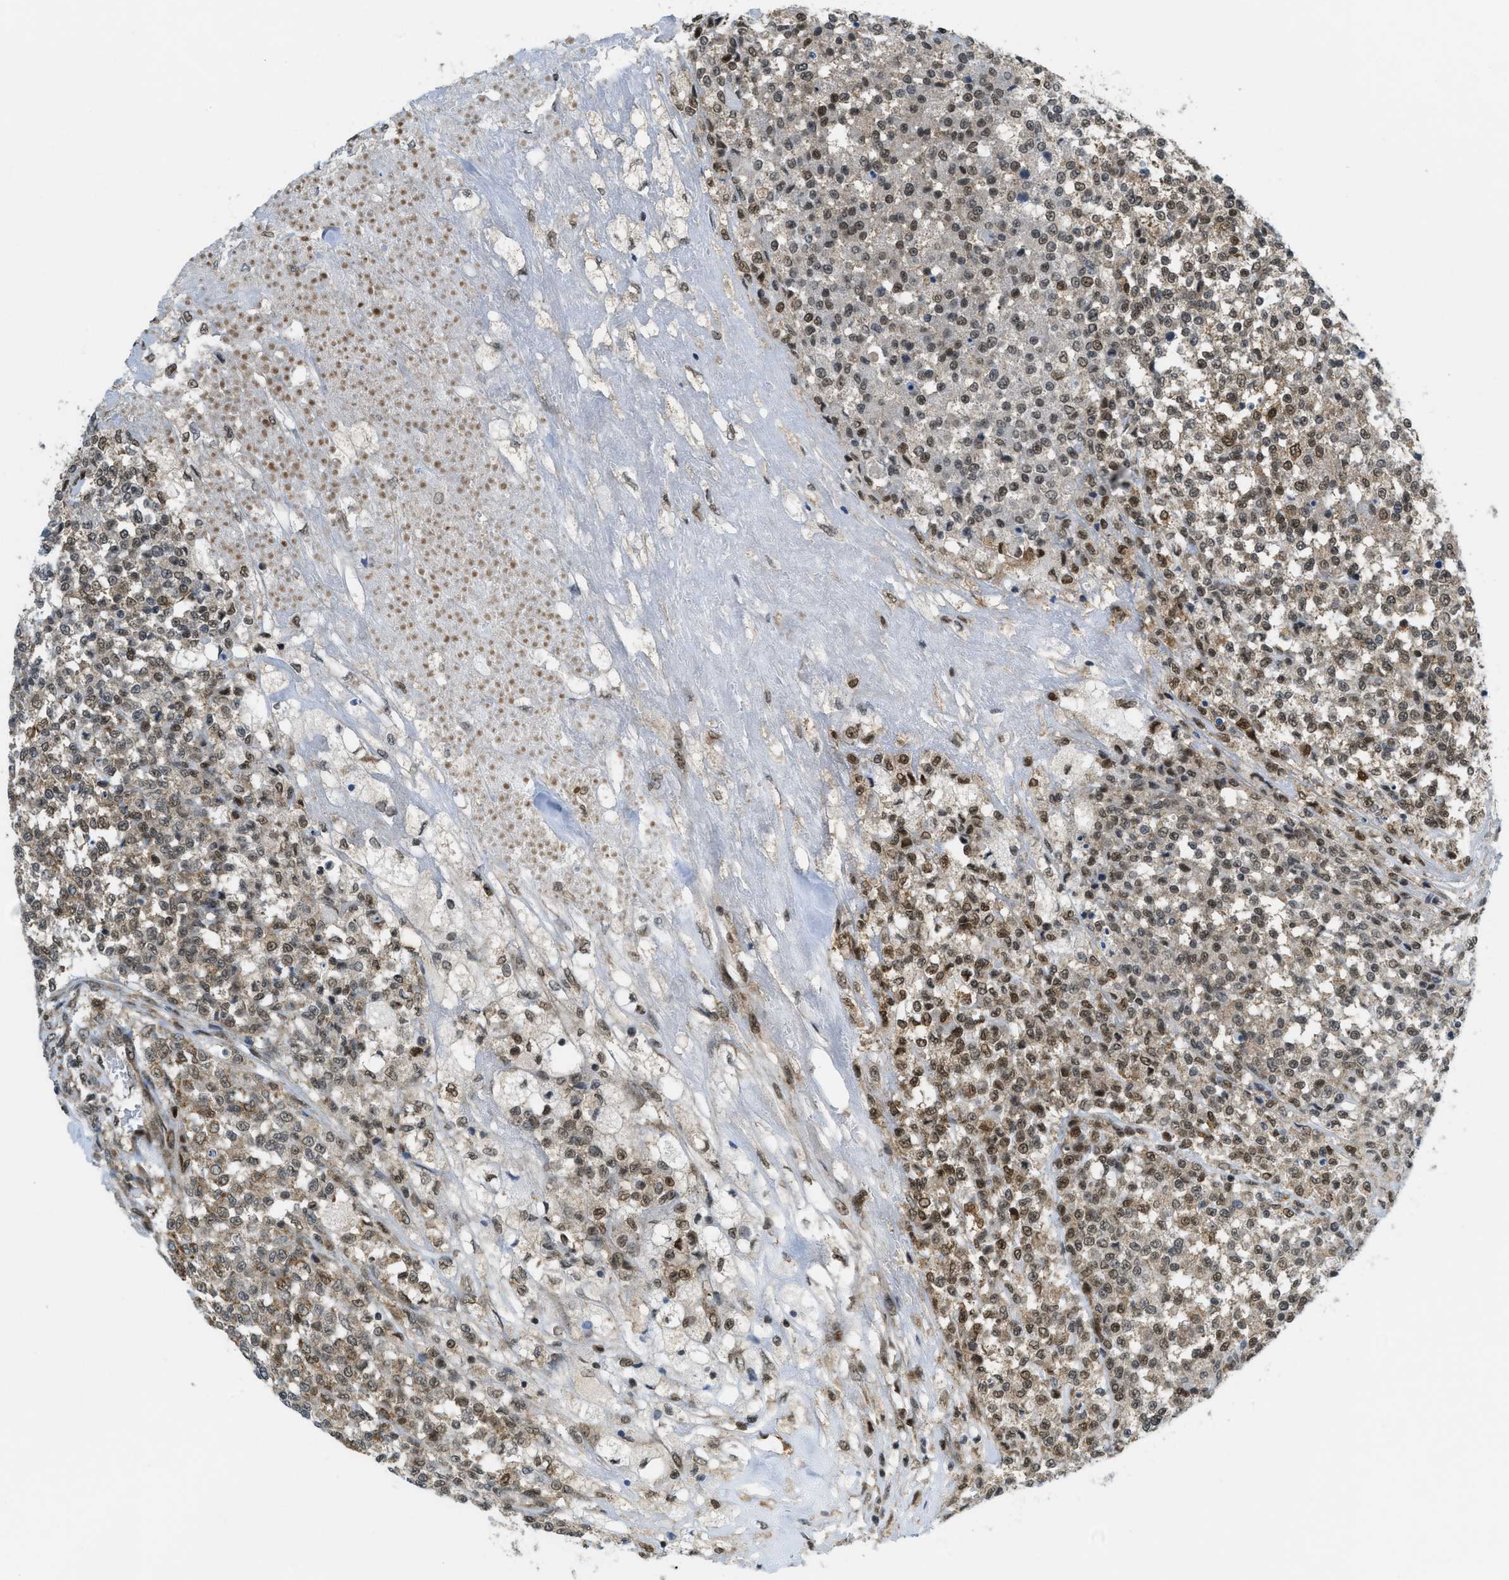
{"staining": {"intensity": "moderate", "quantity": ">75%", "location": "nuclear"}, "tissue": "testis cancer", "cell_type": "Tumor cells", "image_type": "cancer", "snomed": [{"axis": "morphology", "description": "Seminoma, NOS"}, {"axis": "topography", "description": "Testis"}], "caption": "Protein analysis of testis seminoma tissue exhibits moderate nuclear positivity in approximately >75% of tumor cells.", "gene": "TNPO1", "patient": {"sex": "male", "age": 59}}